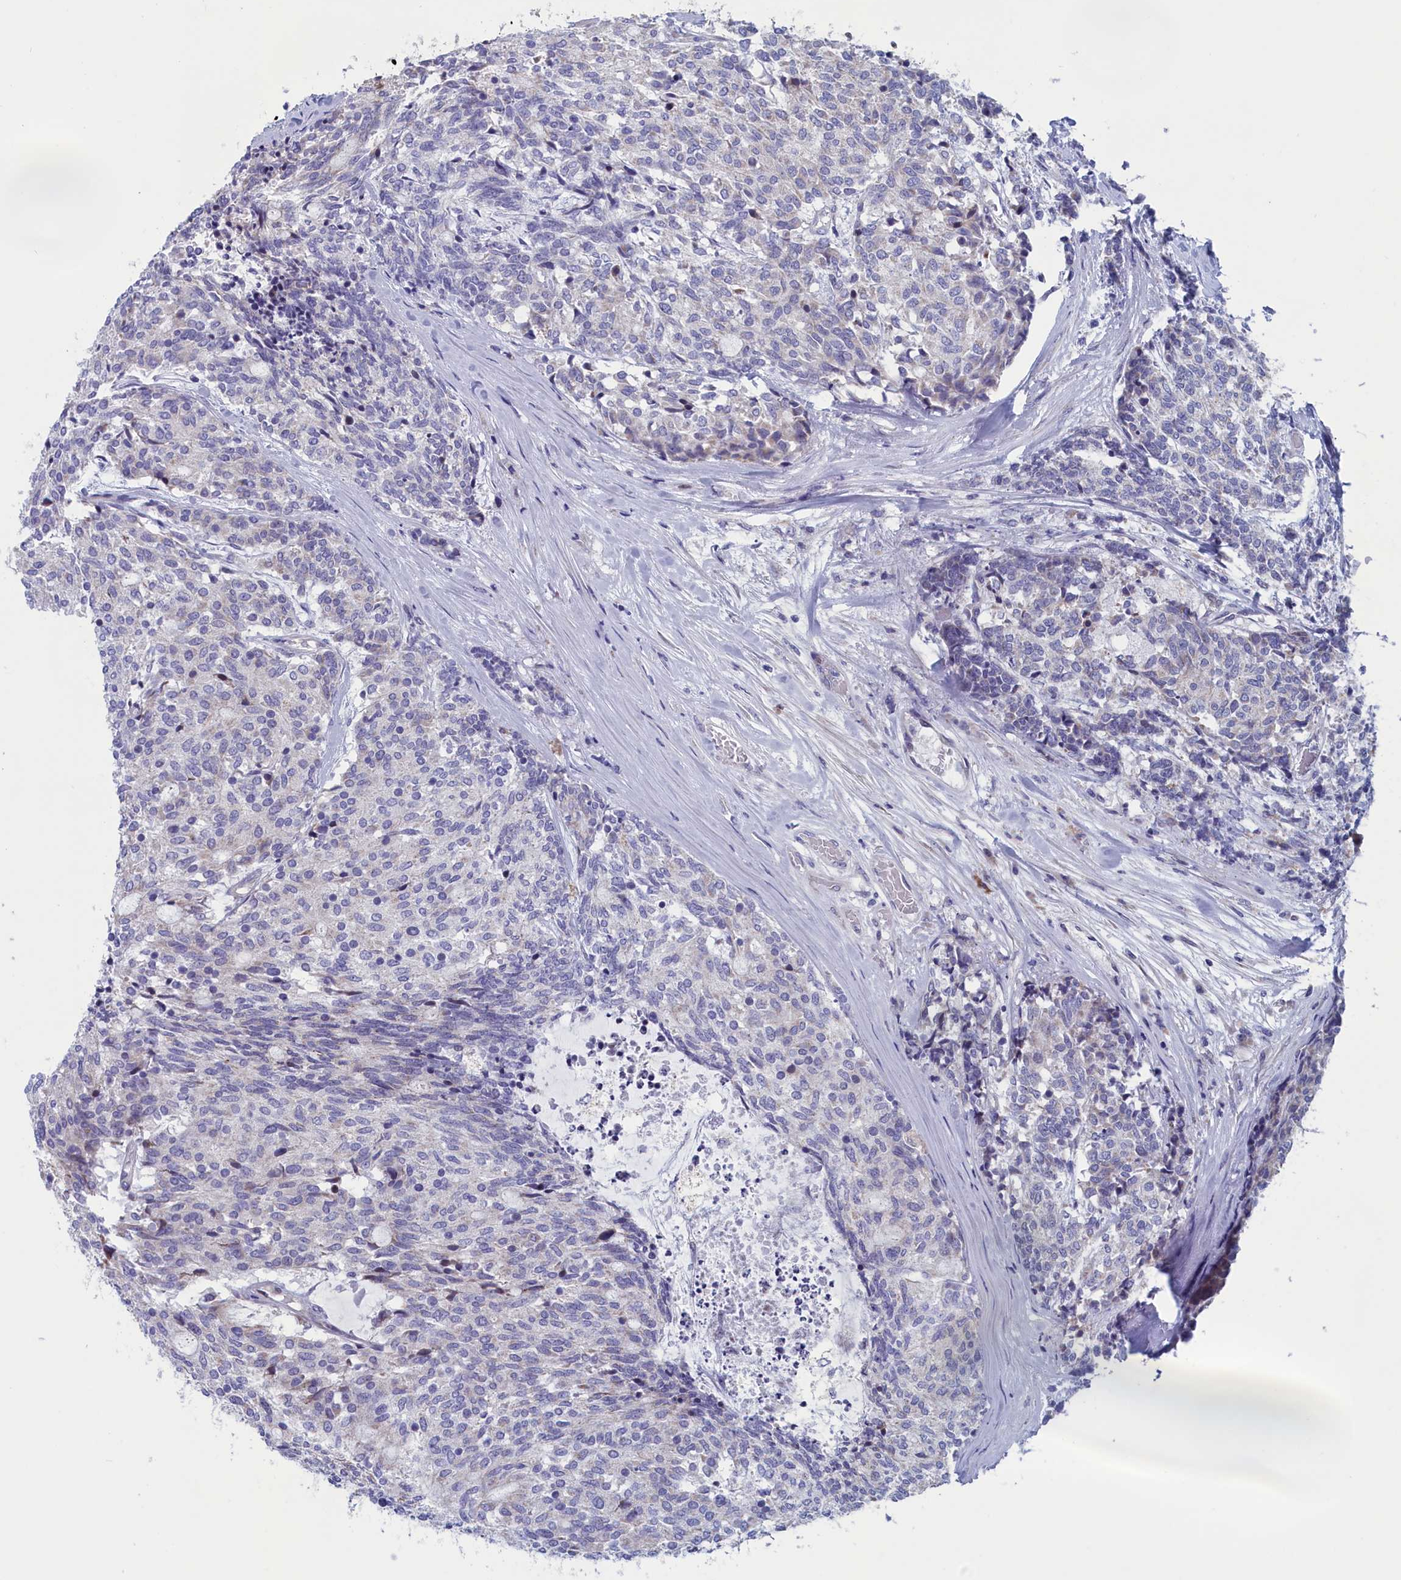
{"staining": {"intensity": "negative", "quantity": "none", "location": "none"}, "tissue": "carcinoid", "cell_type": "Tumor cells", "image_type": "cancer", "snomed": [{"axis": "morphology", "description": "Carcinoid, malignant, NOS"}, {"axis": "topography", "description": "Pancreas"}], "caption": "Tumor cells show no significant protein positivity in carcinoid.", "gene": "NIBAN3", "patient": {"sex": "female", "age": 54}}